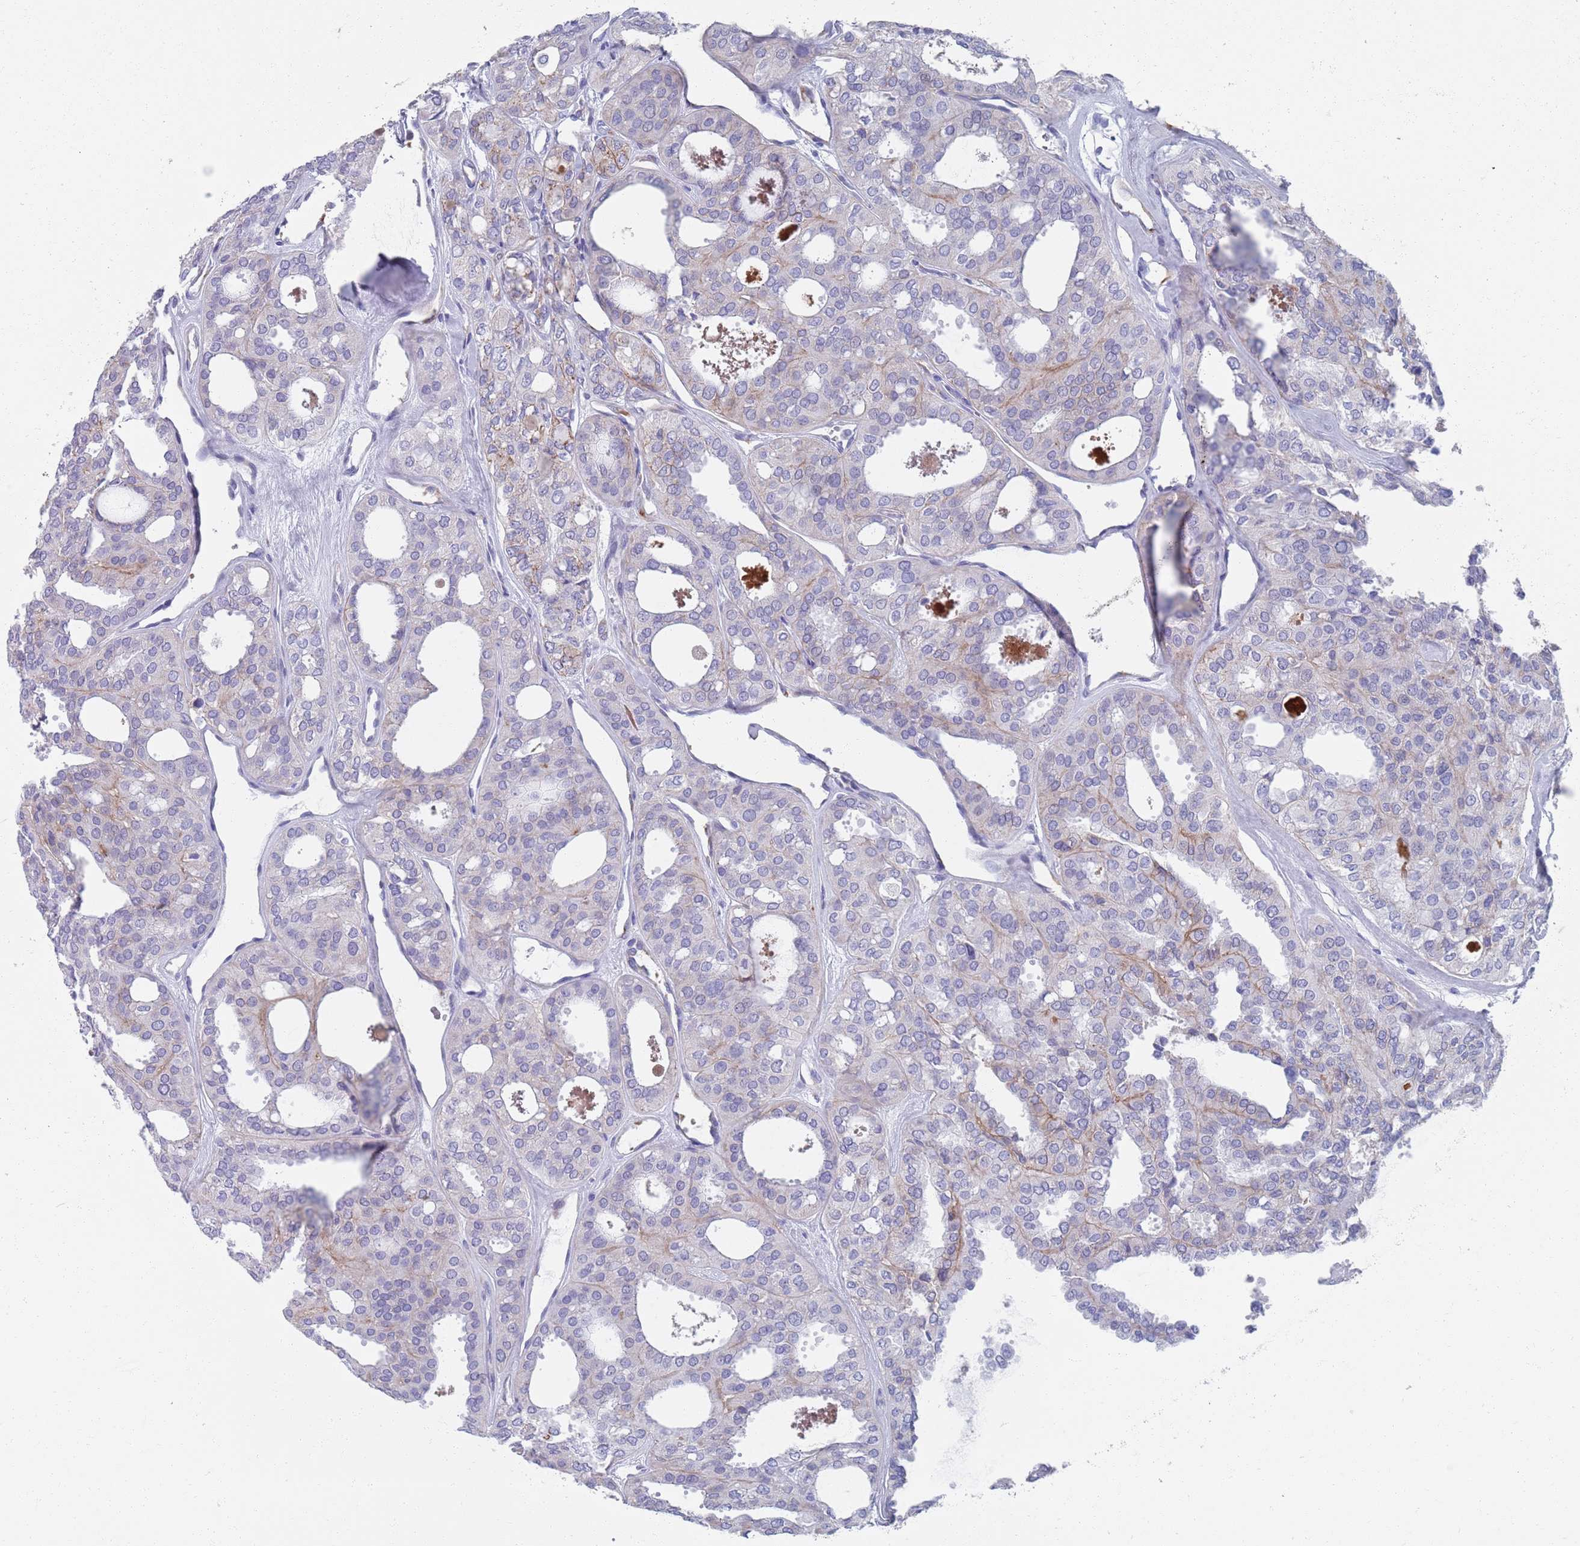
{"staining": {"intensity": "weak", "quantity": "<25%", "location": "cytoplasmic/membranous"}, "tissue": "thyroid cancer", "cell_type": "Tumor cells", "image_type": "cancer", "snomed": [{"axis": "morphology", "description": "Follicular adenoma carcinoma, NOS"}, {"axis": "topography", "description": "Thyroid gland"}], "caption": "The image demonstrates no staining of tumor cells in thyroid follicular adenoma carcinoma.", "gene": "PLOD1", "patient": {"sex": "male", "age": 75}}